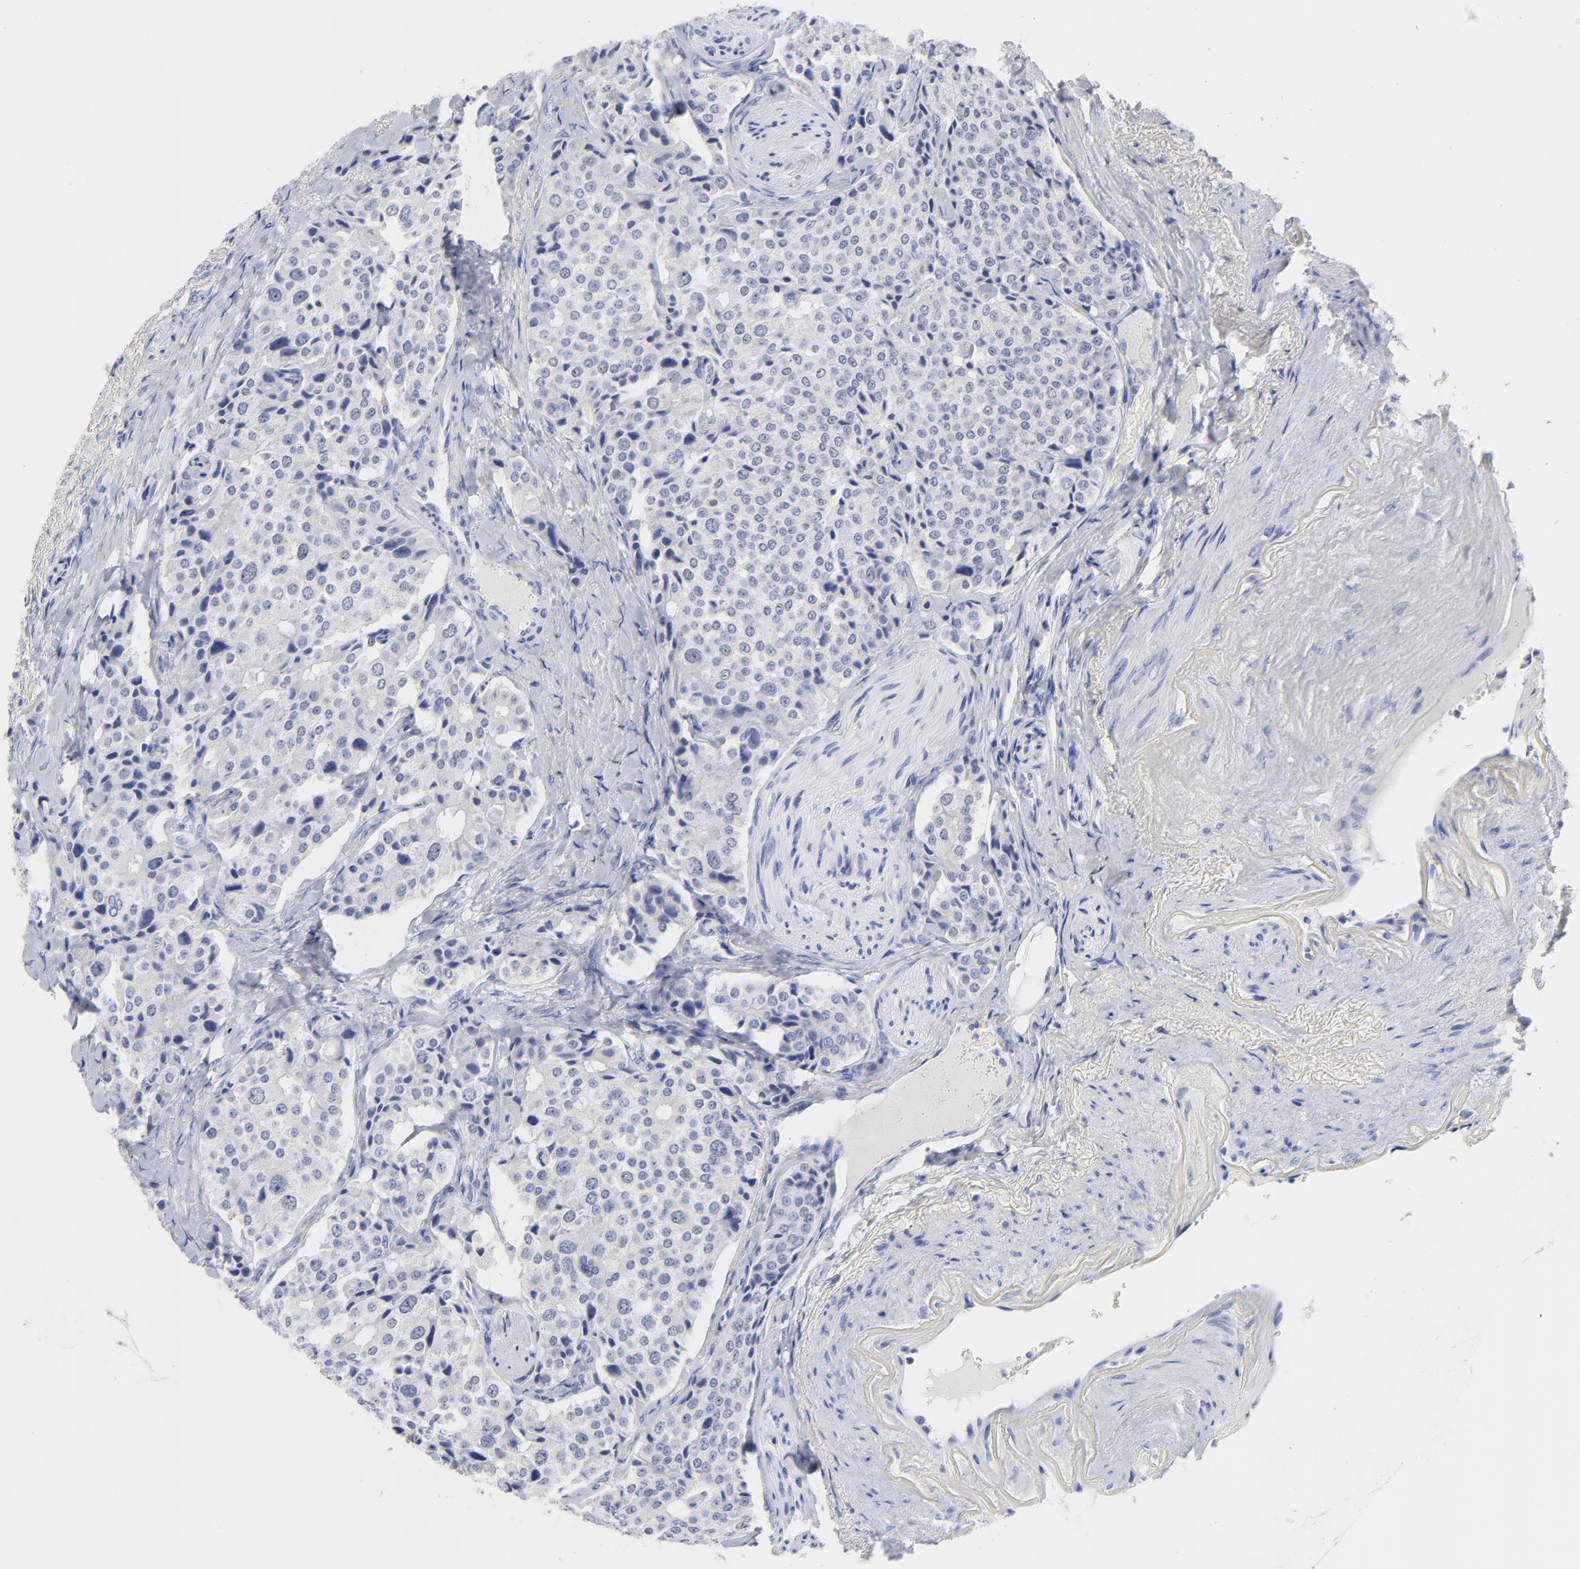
{"staining": {"intensity": "negative", "quantity": "none", "location": "none"}, "tissue": "carcinoid", "cell_type": "Tumor cells", "image_type": "cancer", "snomed": [{"axis": "morphology", "description": "Carcinoid, malignant, NOS"}, {"axis": "topography", "description": "Colon"}], "caption": "Carcinoid (malignant) was stained to show a protein in brown. There is no significant expression in tumor cells. Nuclei are stained in blue.", "gene": "ACY1", "patient": {"sex": "female", "age": 61}}